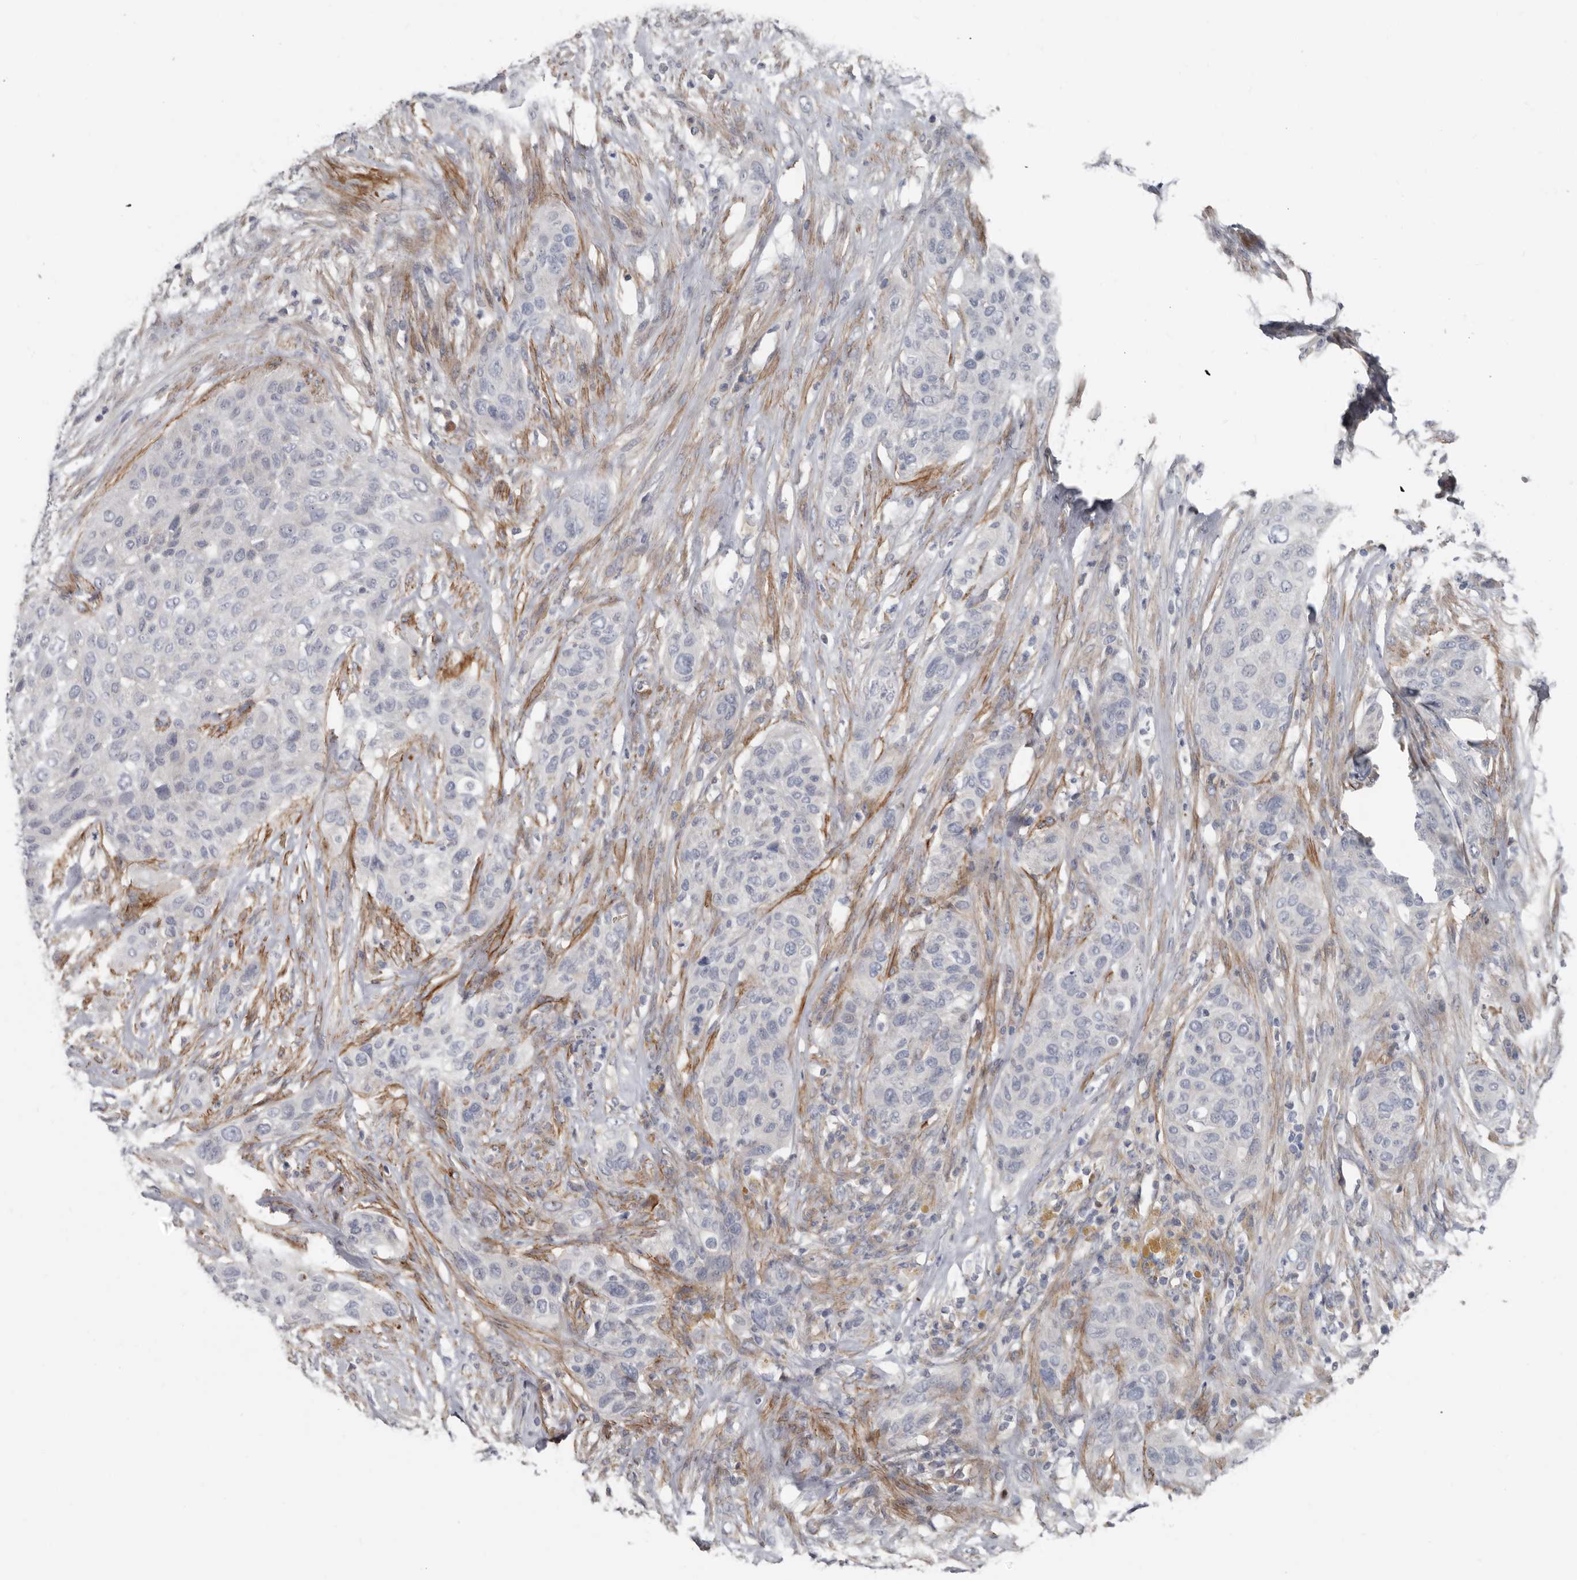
{"staining": {"intensity": "negative", "quantity": "none", "location": "none"}, "tissue": "urothelial cancer", "cell_type": "Tumor cells", "image_type": "cancer", "snomed": [{"axis": "morphology", "description": "Urothelial carcinoma, High grade"}, {"axis": "topography", "description": "Urinary bladder"}], "caption": "IHC image of human high-grade urothelial carcinoma stained for a protein (brown), which exhibits no positivity in tumor cells.", "gene": "ZNF114", "patient": {"sex": "male", "age": 35}}